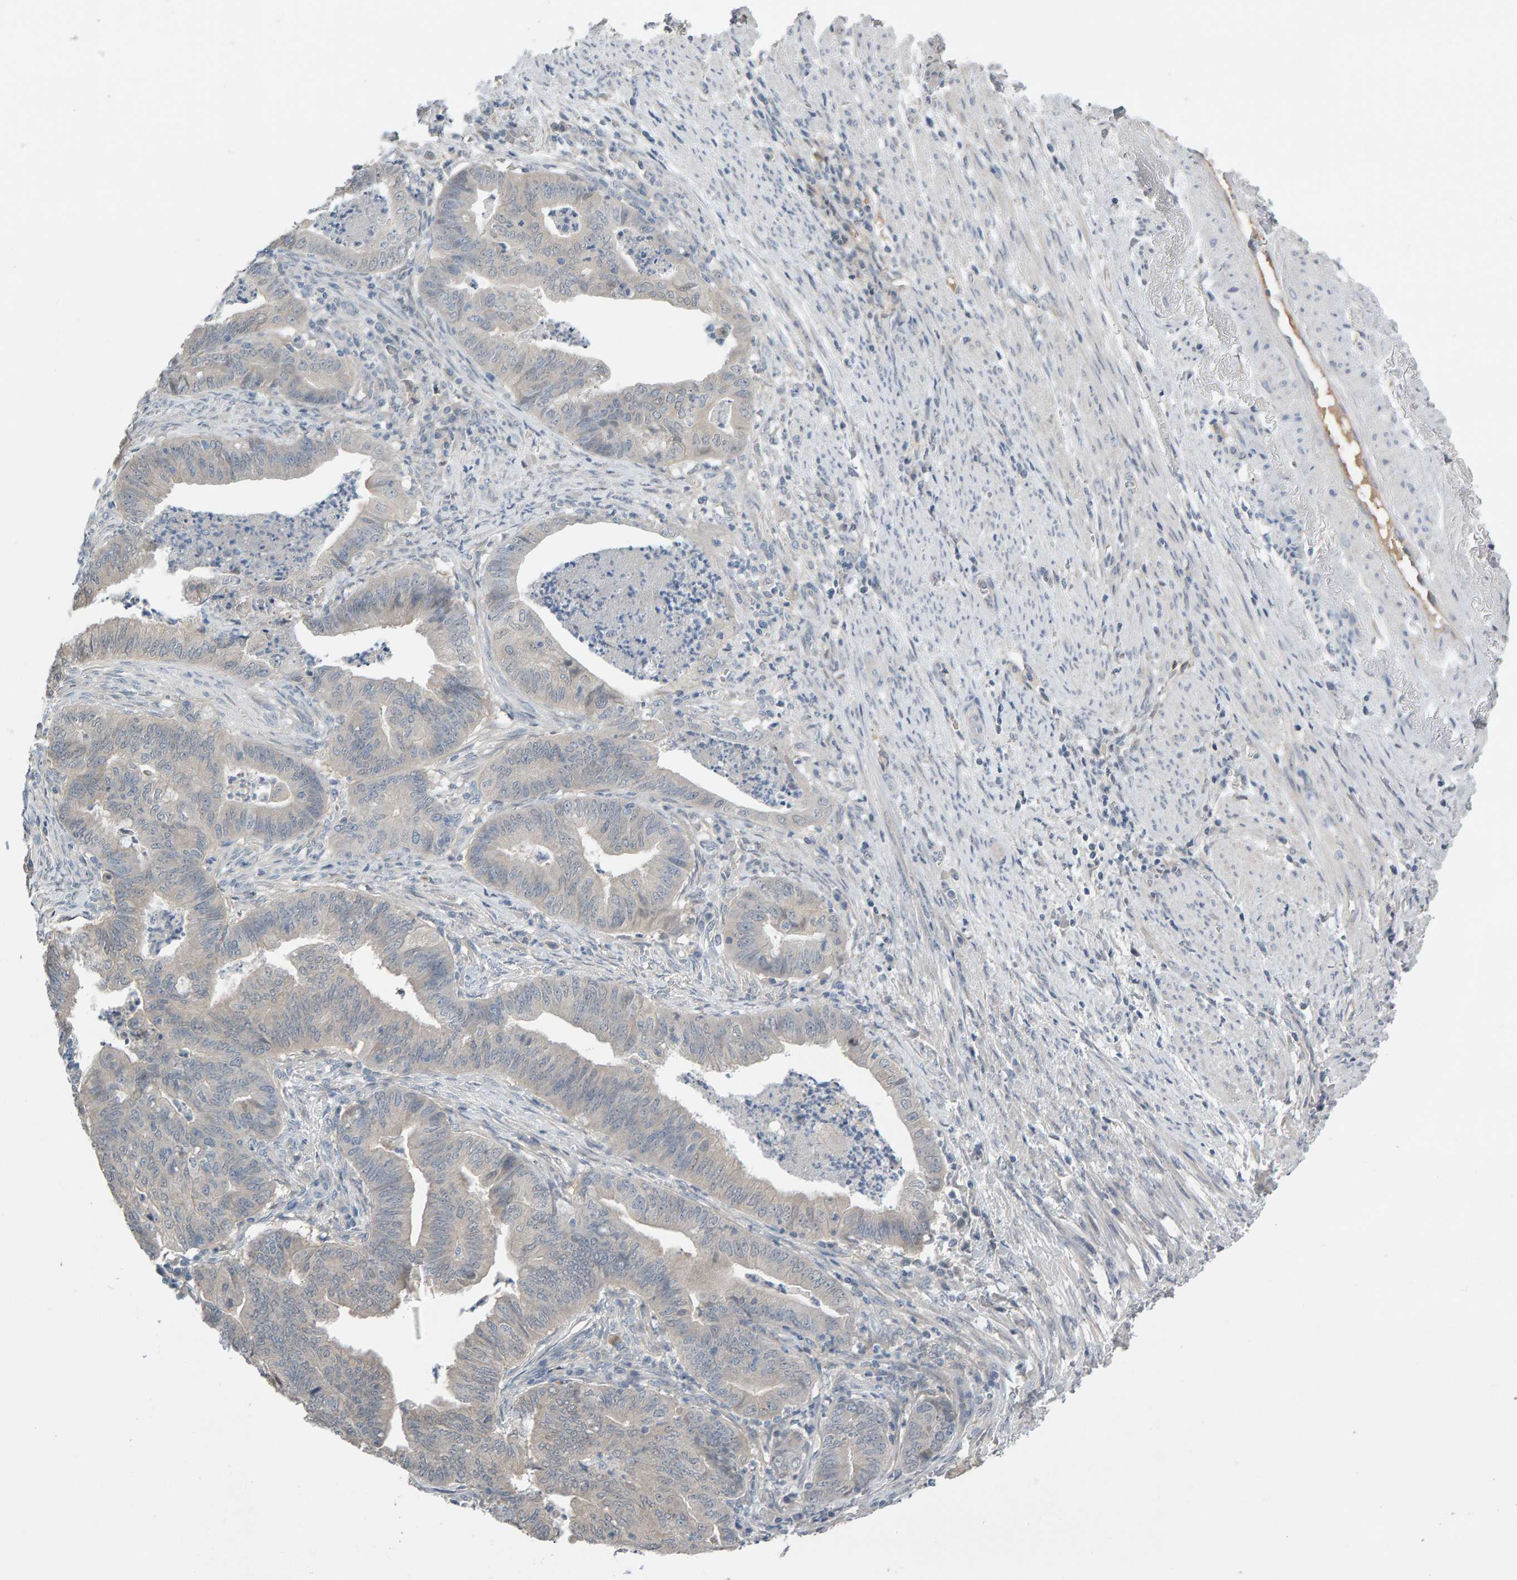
{"staining": {"intensity": "negative", "quantity": "none", "location": "none"}, "tissue": "endometrial cancer", "cell_type": "Tumor cells", "image_type": "cancer", "snomed": [{"axis": "morphology", "description": "Polyp, NOS"}, {"axis": "morphology", "description": "Adenocarcinoma, NOS"}, {"axis": "morphology", "description": "Adenoma, NOS"}, {"axis": "topography", "description": "Endometrium"}], "caption": "An immunohistochemistry (IHC) histopathology image of endometrial cancer (adenocarcinoma) is shown. There is no staining in tumor cells of endometrial cancer (adenocarcinoma).", "gene": "GFUS", "patient": {"sex": "female", "age": 79}}